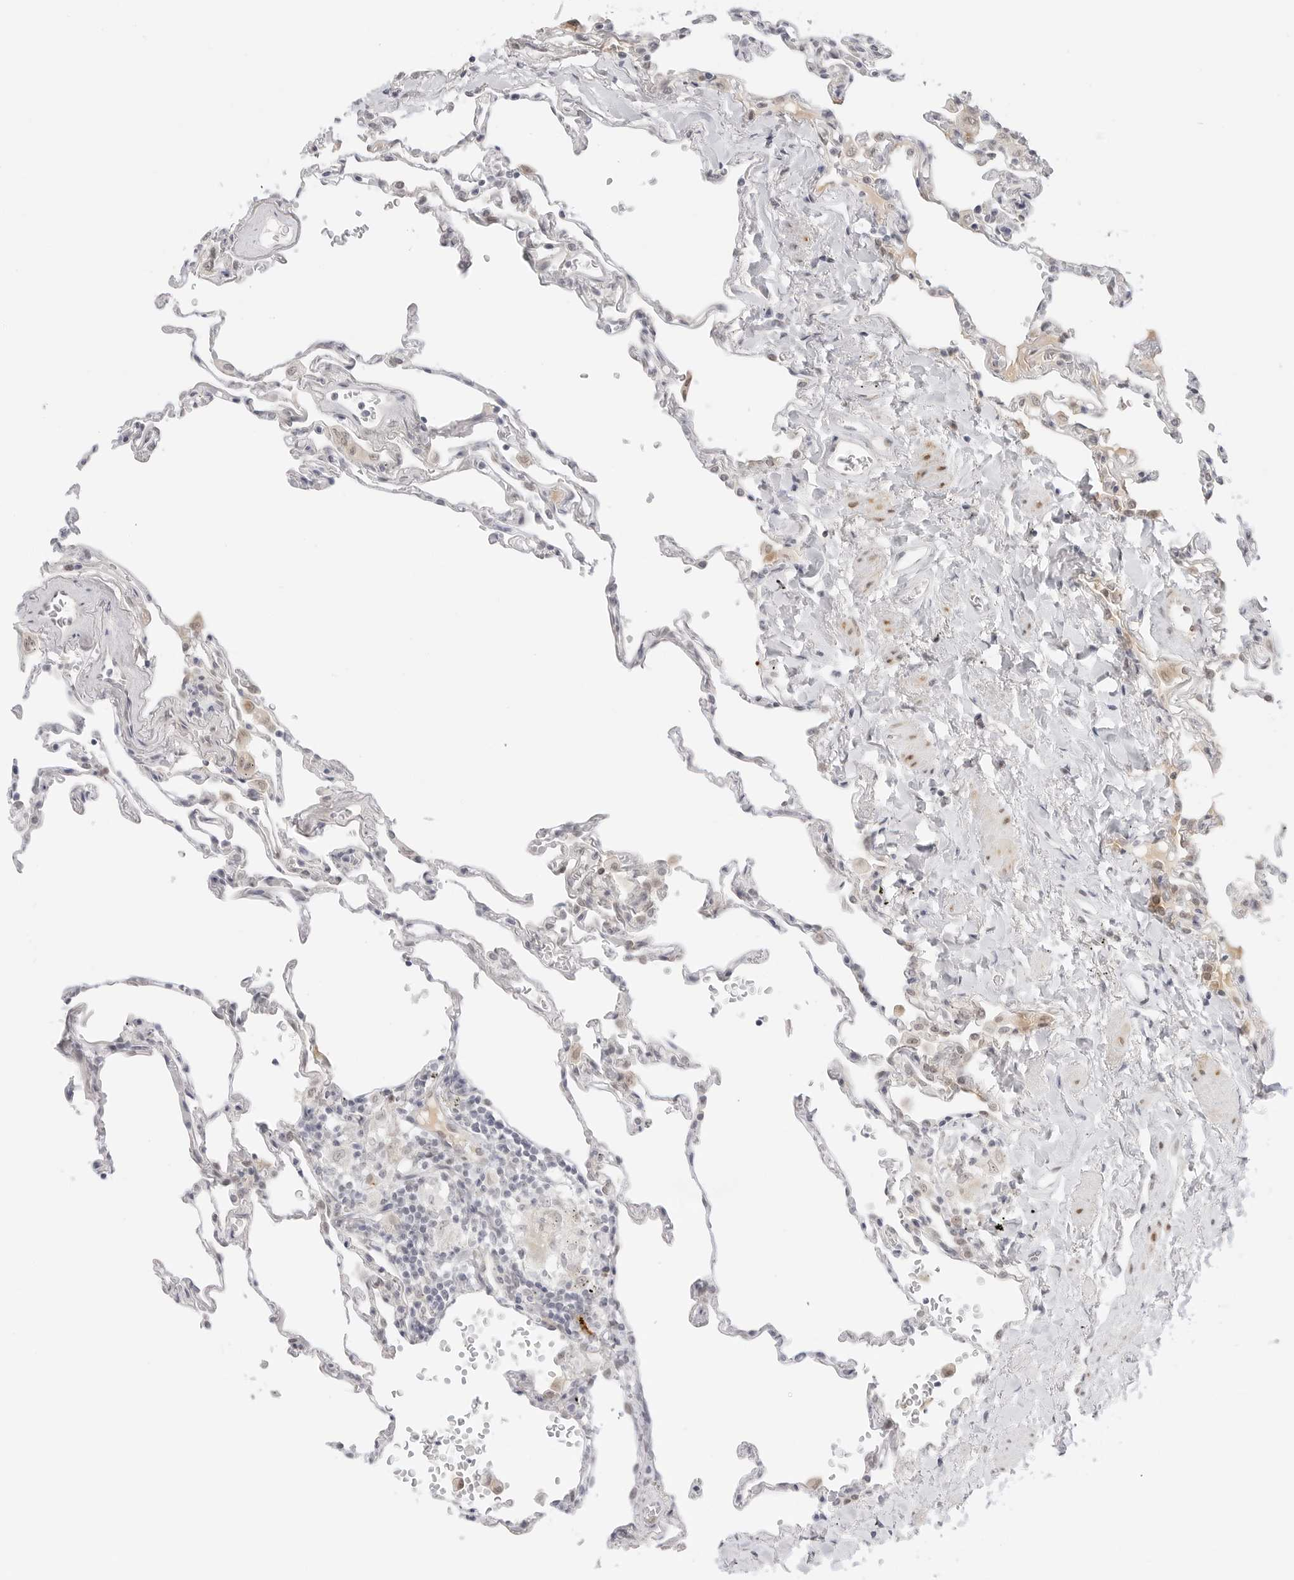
{"staining": {"intensity": "weak", "quantity": "<25%", "location": "nuclear"}, "tissue": "lung", "cell_type": "Alveolar cells", "image_type": "normal", "snomed": [{"axis": "morphology", "description": "Normal tissue, NOS"}, {"axis": "topography", "description": "Lung"}], "caption": "The micrograph shows no significant staining in alveolar cells of lung. Nuclei are stained in blue.", "gene": "HIPK3", "patient": {"sex": "male", "age": 59}}